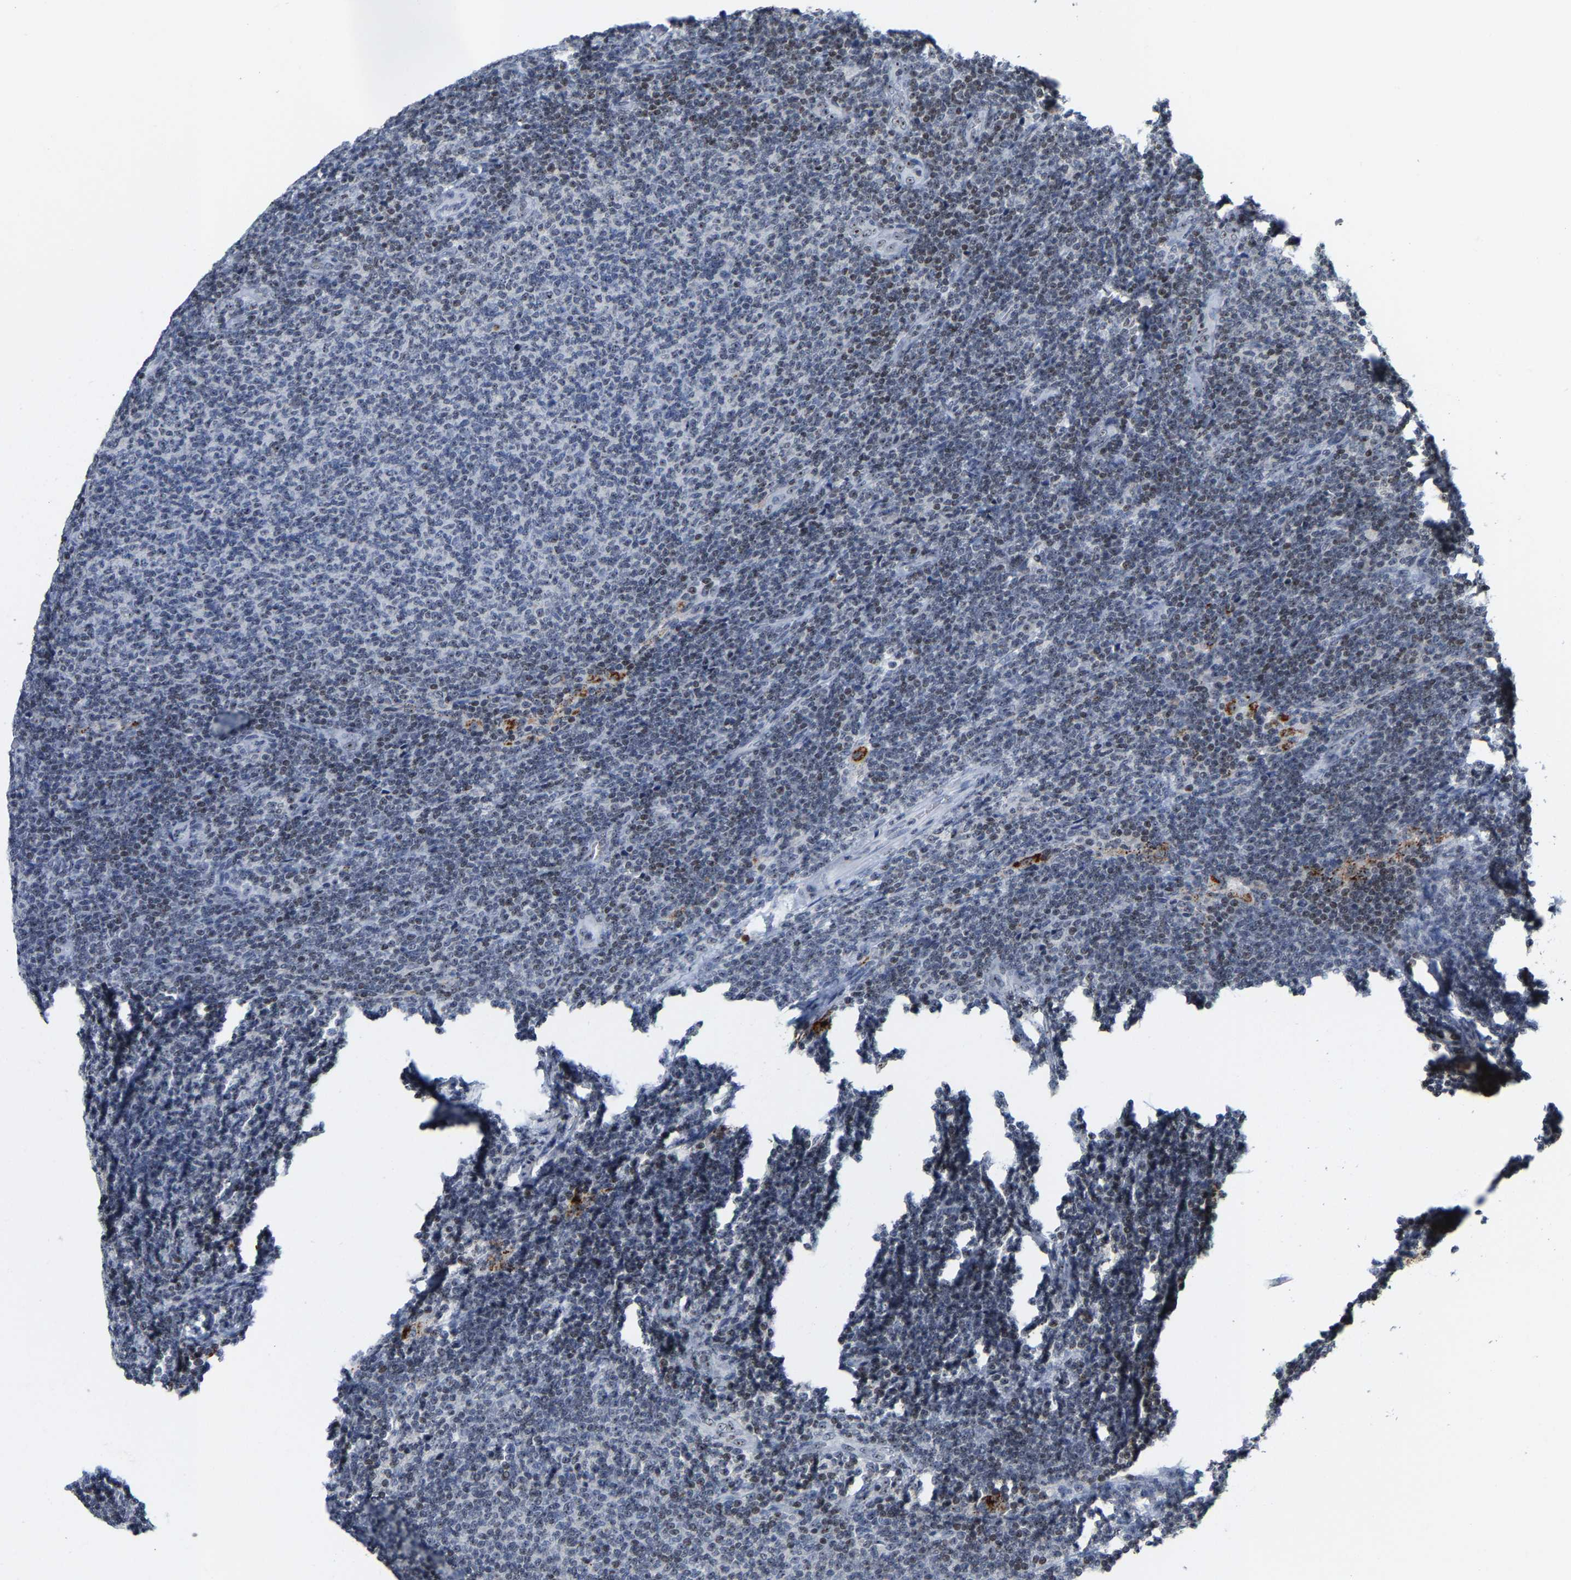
{"staining": {"intensity": "strong", "quantity": "25%-75%", "location": "nuclear"}, "tissue": "lymphoma", "cell_type": "Tumor cells", "image_type": "cancer", "snomed": [{"axis": "morphology", "description": "Malignant lymphoma, non-Hodgkin's type, Low grade"}, {"axis": "topography", "description": "Lymph node"}], "caption": "Protein expression analysis of human low-grade malignant lymphoma, non-Hodgkin's type reveals strong nuclear staining in approximately 25%-75% of tumor cells.", "gene": "NOP58", "patient": {"sex": "male", "age": 66}}